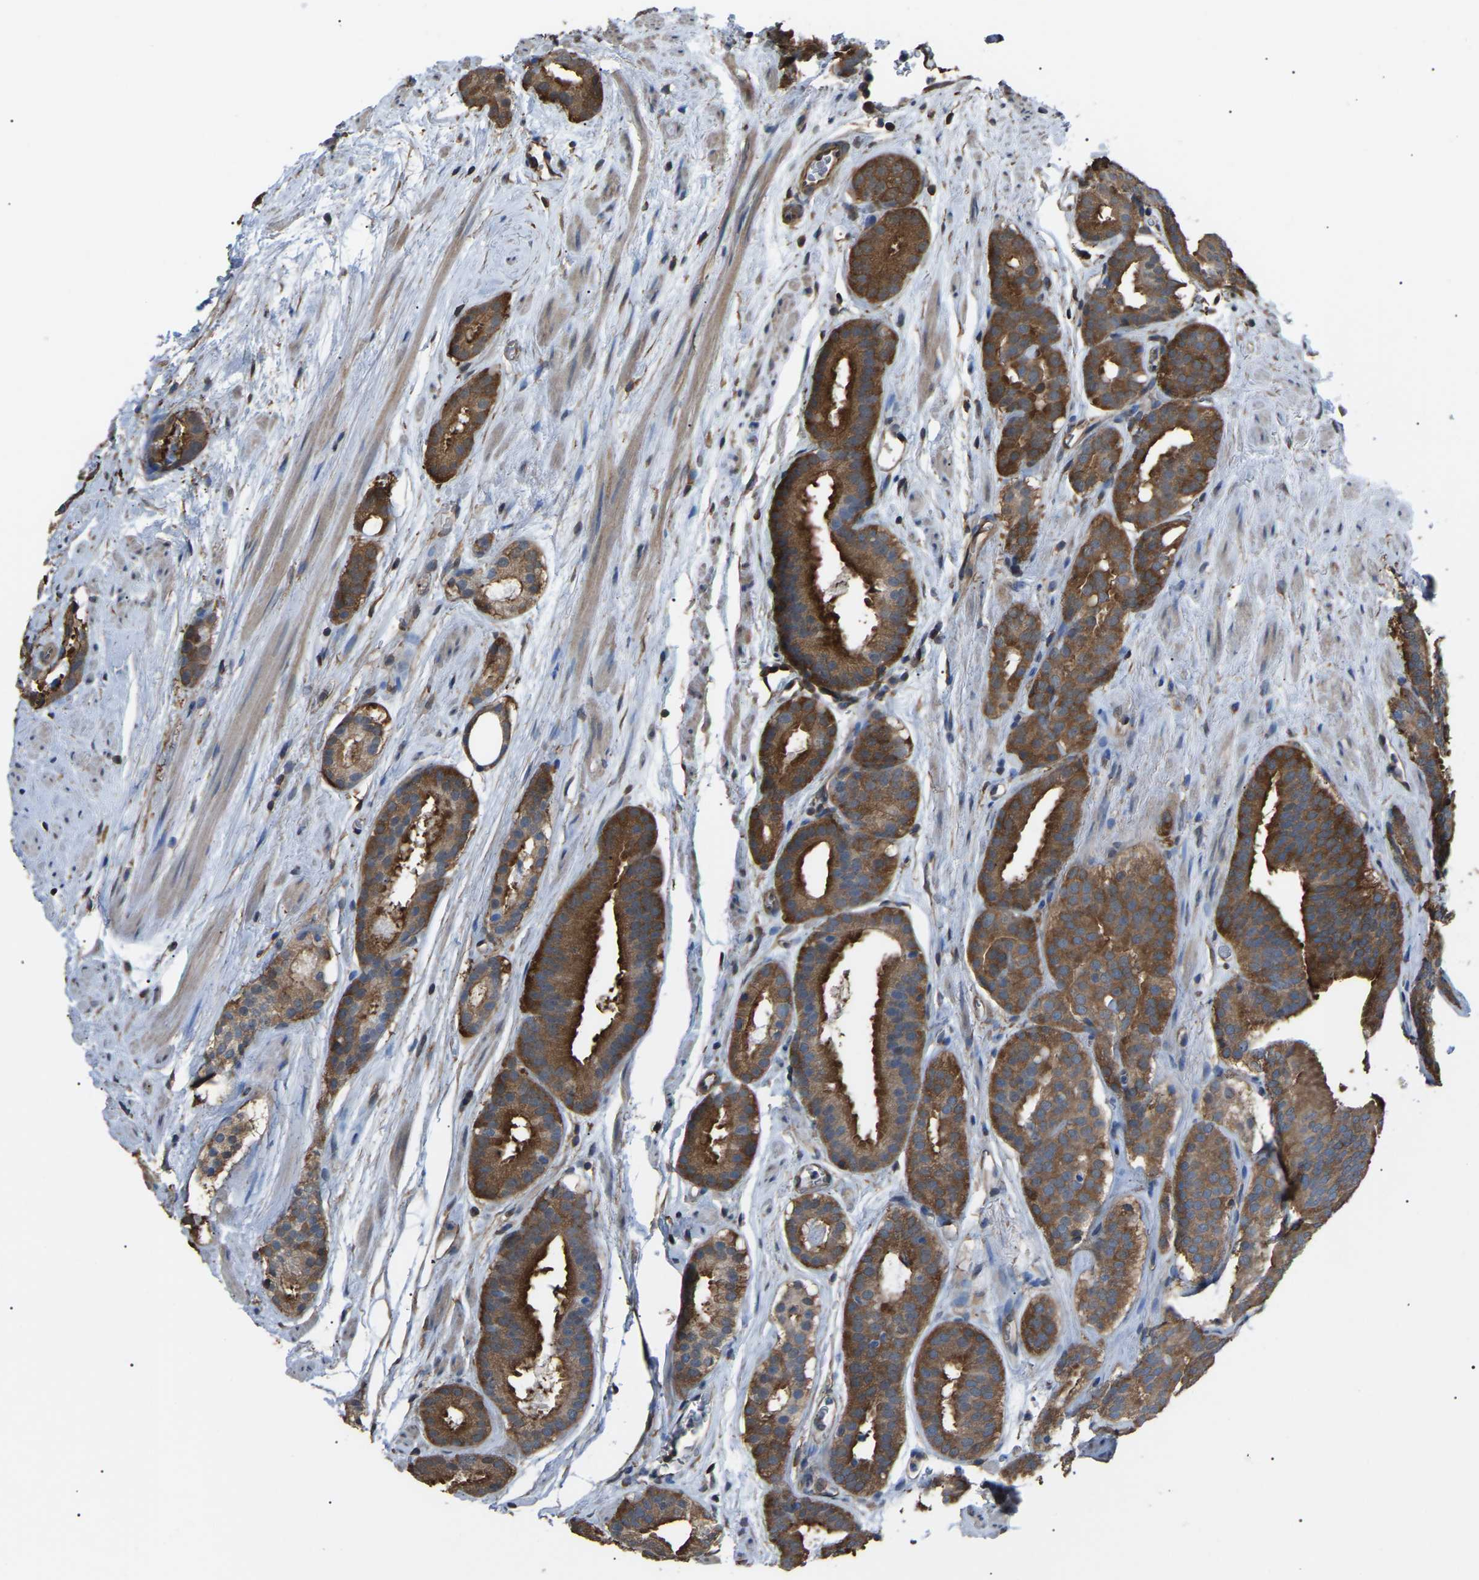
{"staining": {"intensity": "strong", "quantity": ">75%", "location": "cytoplasmic/membranous"}, "tissue": "prostate cancer", "cell_type": "Tumor cells", "image_type": "cancer", "snomed": [{"axis": "morphology", "description": "Adenocarcinoma, Low grade"}, {"axis": "topography", "description": "Prostate"}], "caption": "Prostate cancer tissue reveals strong cytoplasmic/membranous expression in about >75% of tumor cells", "gene": "PDCD5", "patient": {"sex": "male", "age": 69}}